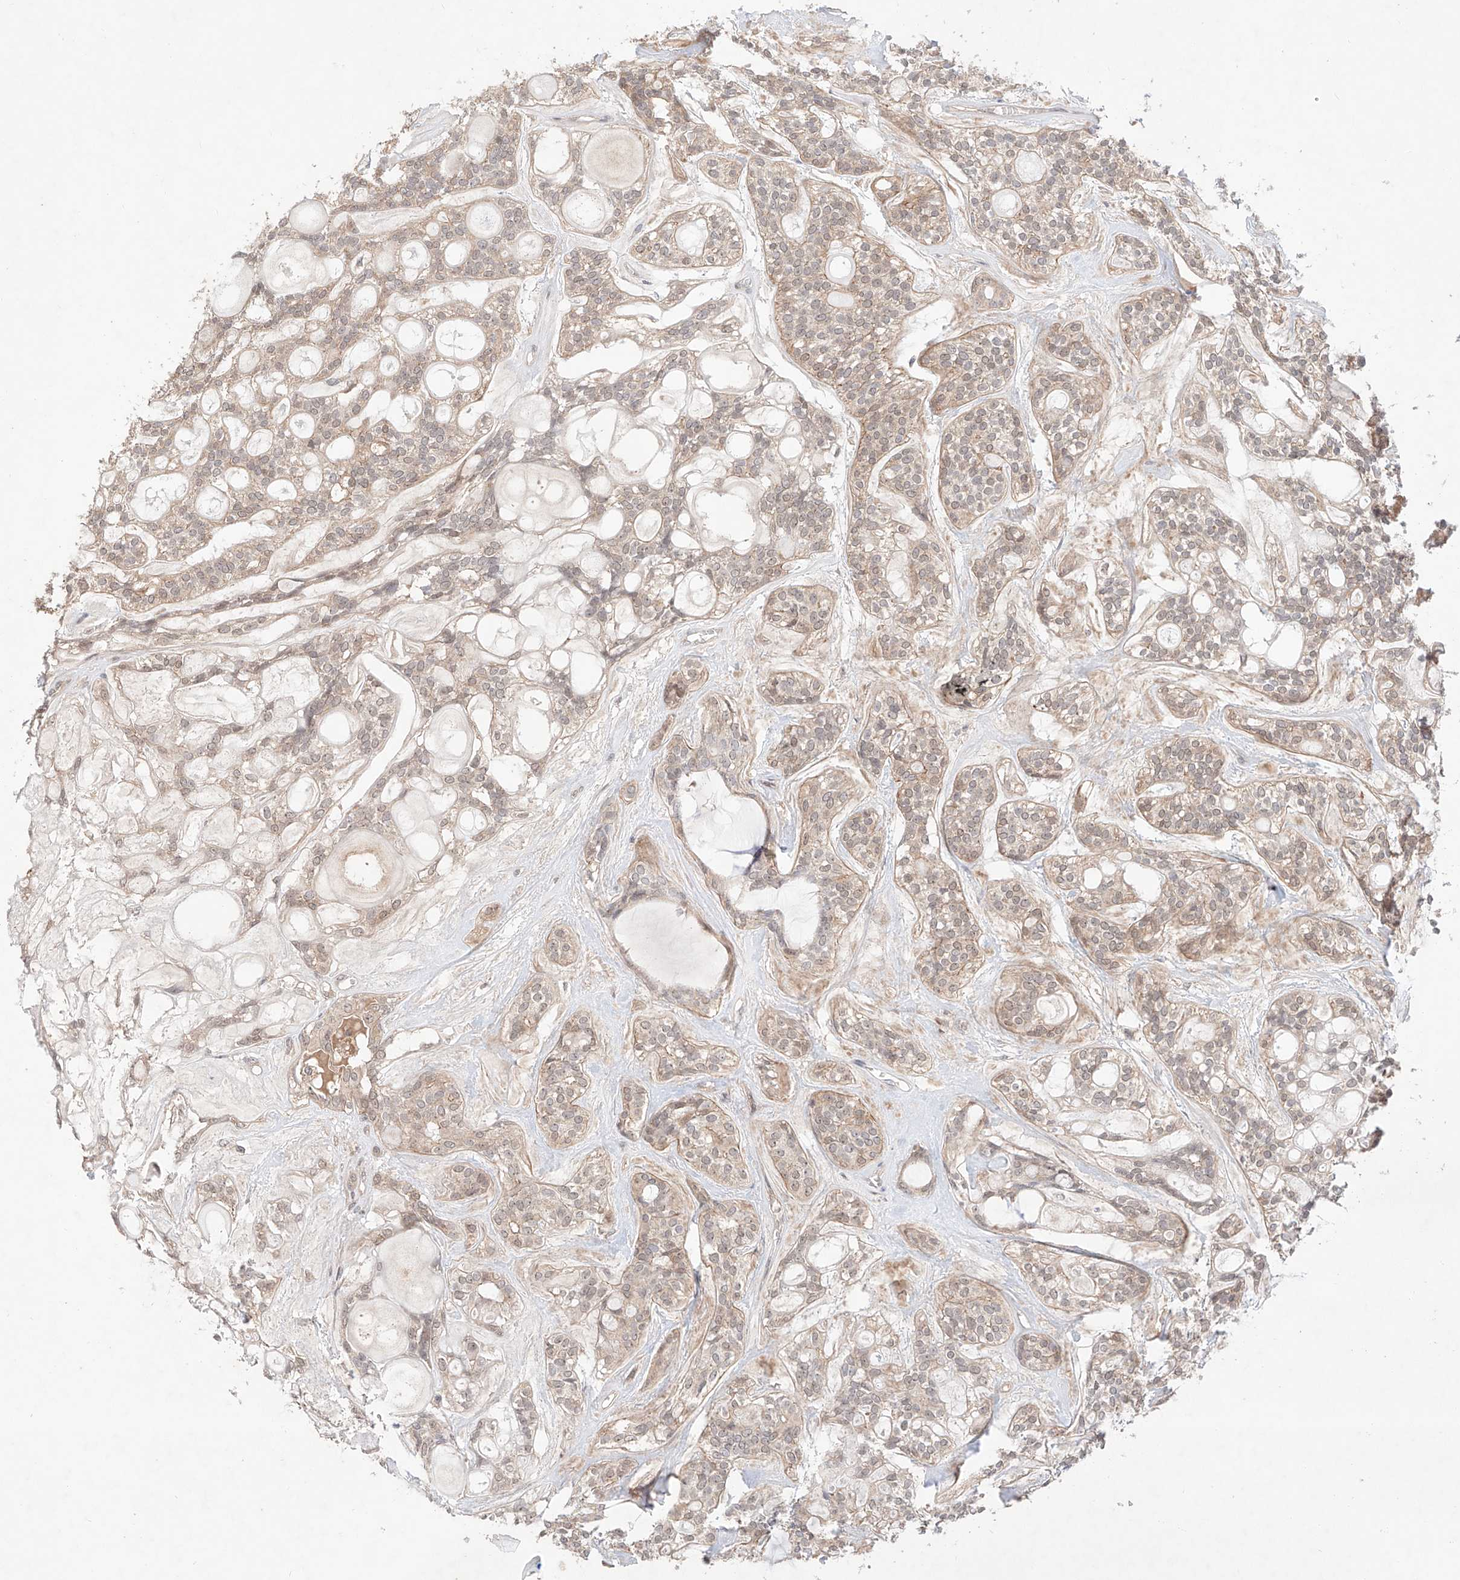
{"staining": {"intensity": "weak", "quantity": "25%-75%", "location": "cytoplasmic/membranous"}, "tissue": "head and neck cancer", "cell_type": "Tumor cells", "image_type": "cancer", "snomed": [{"axis": "morphology", "description": "Adenocarcinoma, NOS"}, {"axis": "topography", "description": "Head-Neck"}], "caption": "The immunohistochemical stain shows weak cytoplasmic/membranous staining in tumor cells of adenocarcinoma (head and neck) tissue.", "gene": "TSR2", "patient": {"sex": "male", "age": 66}}